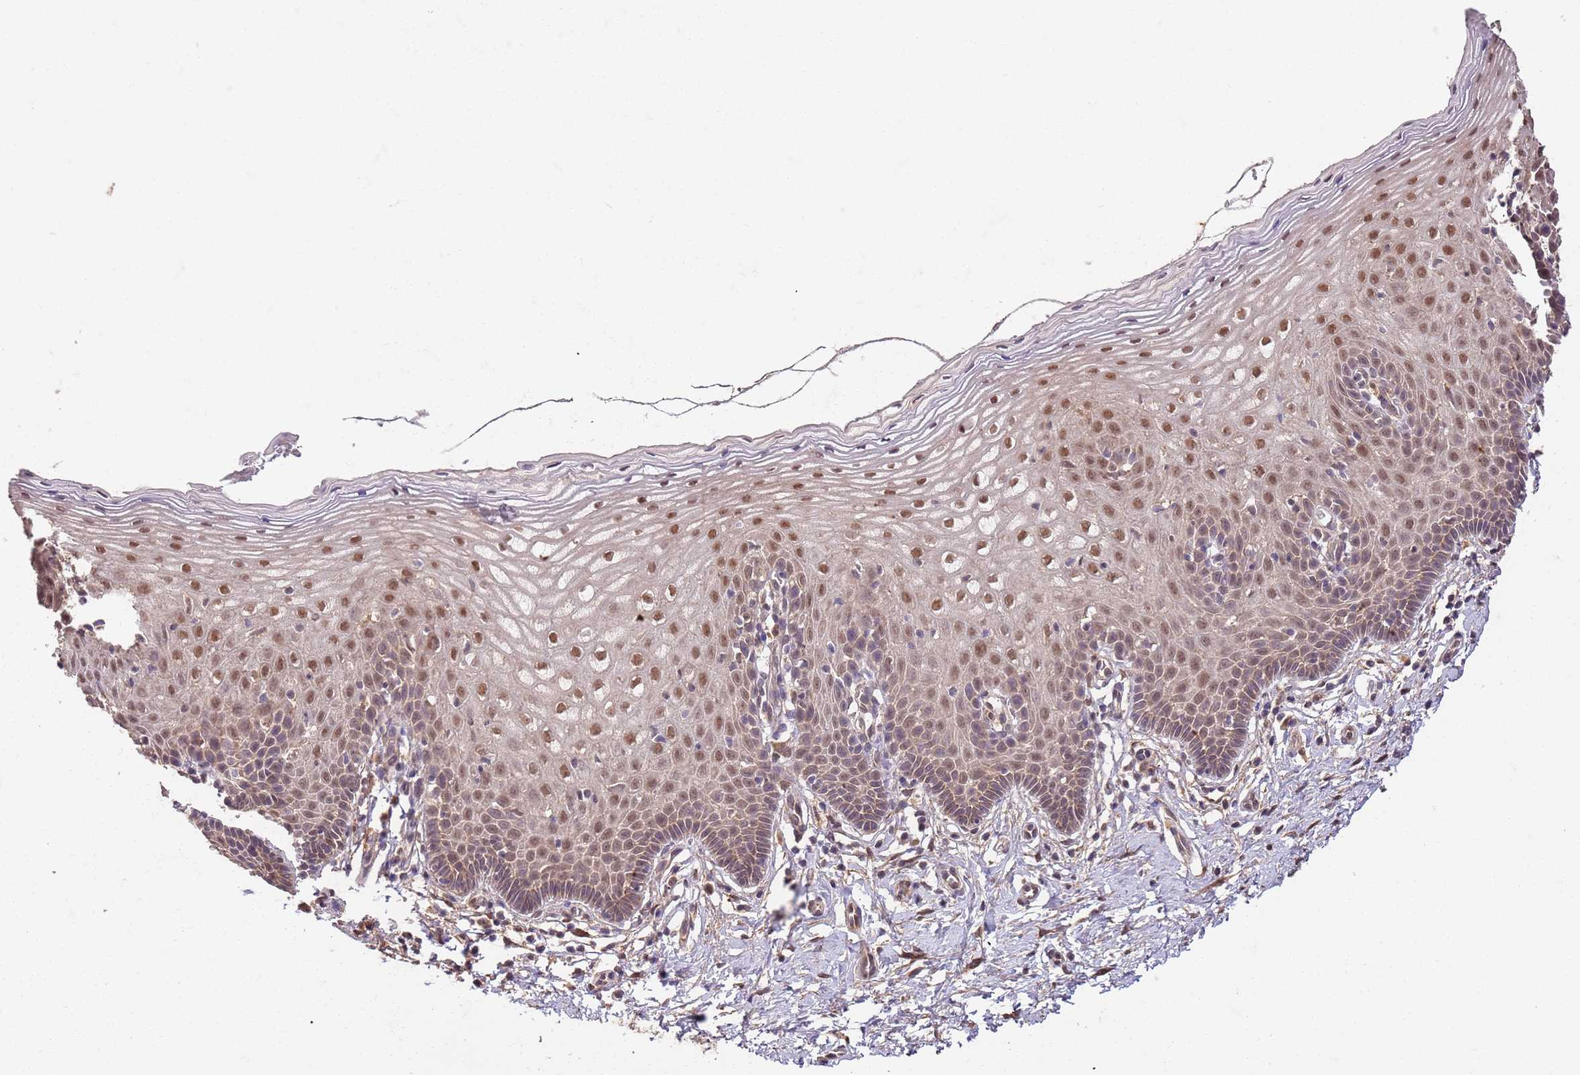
{"staining": {"intensity": "moderate", "quantity": "<25%", "location": "cytoplasmic/membranous,nuclear"}, "tissue": "cervix", "cell_type": "Glandular cells", "image_type": "normal", "snomed": [{"axis": "morphology", "description": "Normal tissue, NOS"}, {"axis": "topography", "description": "Cervix"}], "caption": "Glandular cells show moderate cytoplasmic/membranous,nuclear staining in about <25% of cells in unremarkable cervix. The protein of interest is shown in brown color, while the nuclei are stained blue.", "gene": "UBE3A", "patient": {"sex": "female", "age": 36}}